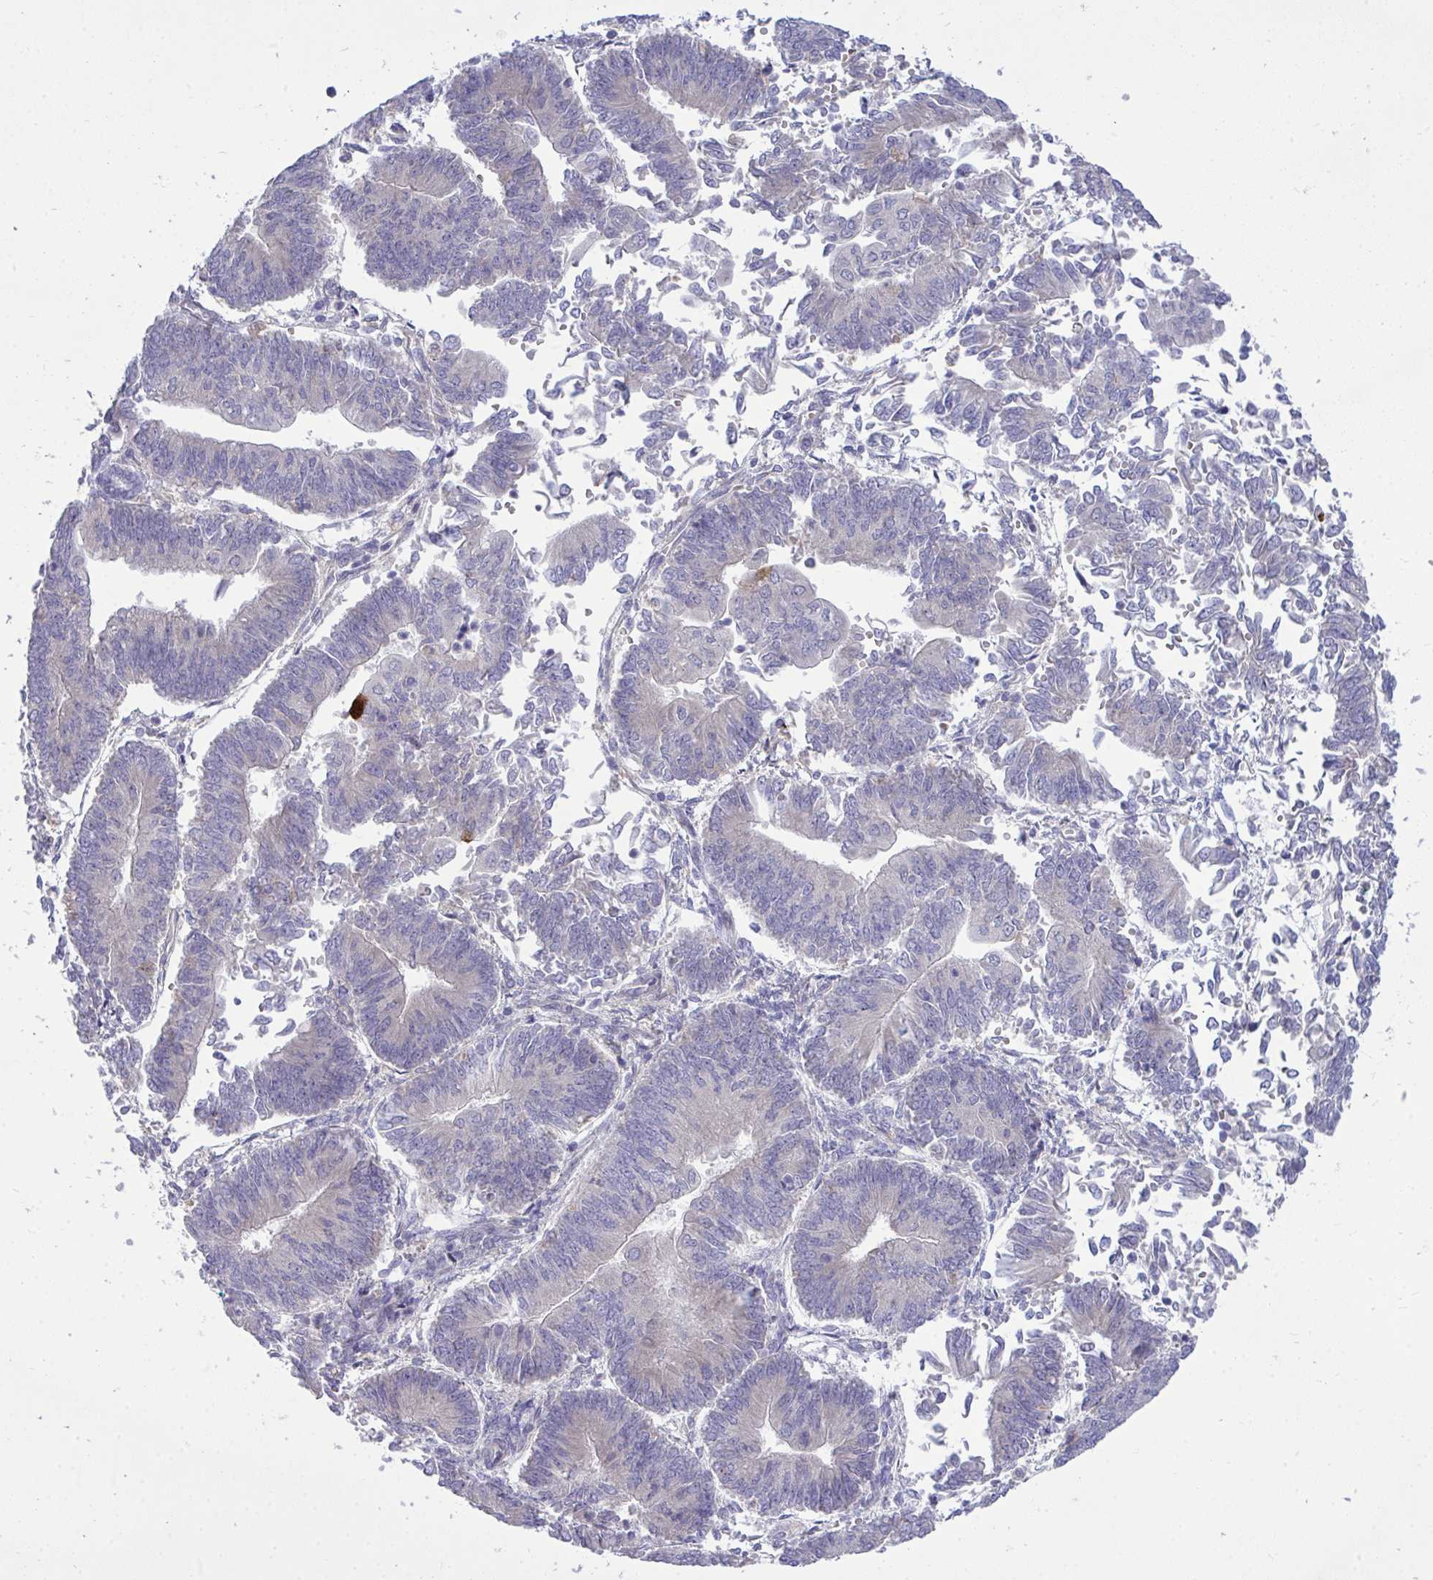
{"staining": {"intensity": "negative", "quantity": "none", "location": "none"}, "tissue": "endometrial cancer", "cell_type": "Tumor cells", "image_type": "cancer", "snomed": [{"axis": "morphology", "description": "Adenocarcinoma, NOS"}, {"axis": "topography", "description": "Endometrium"}], "caption": "High power microscopy histopathology image of an IHC photomicrograph of endometrial adenocarcinoma, revealing no significant expression in tumor cells.", "gene": "HMBOX1", "patient": {"sex": "female", "age": 65}}